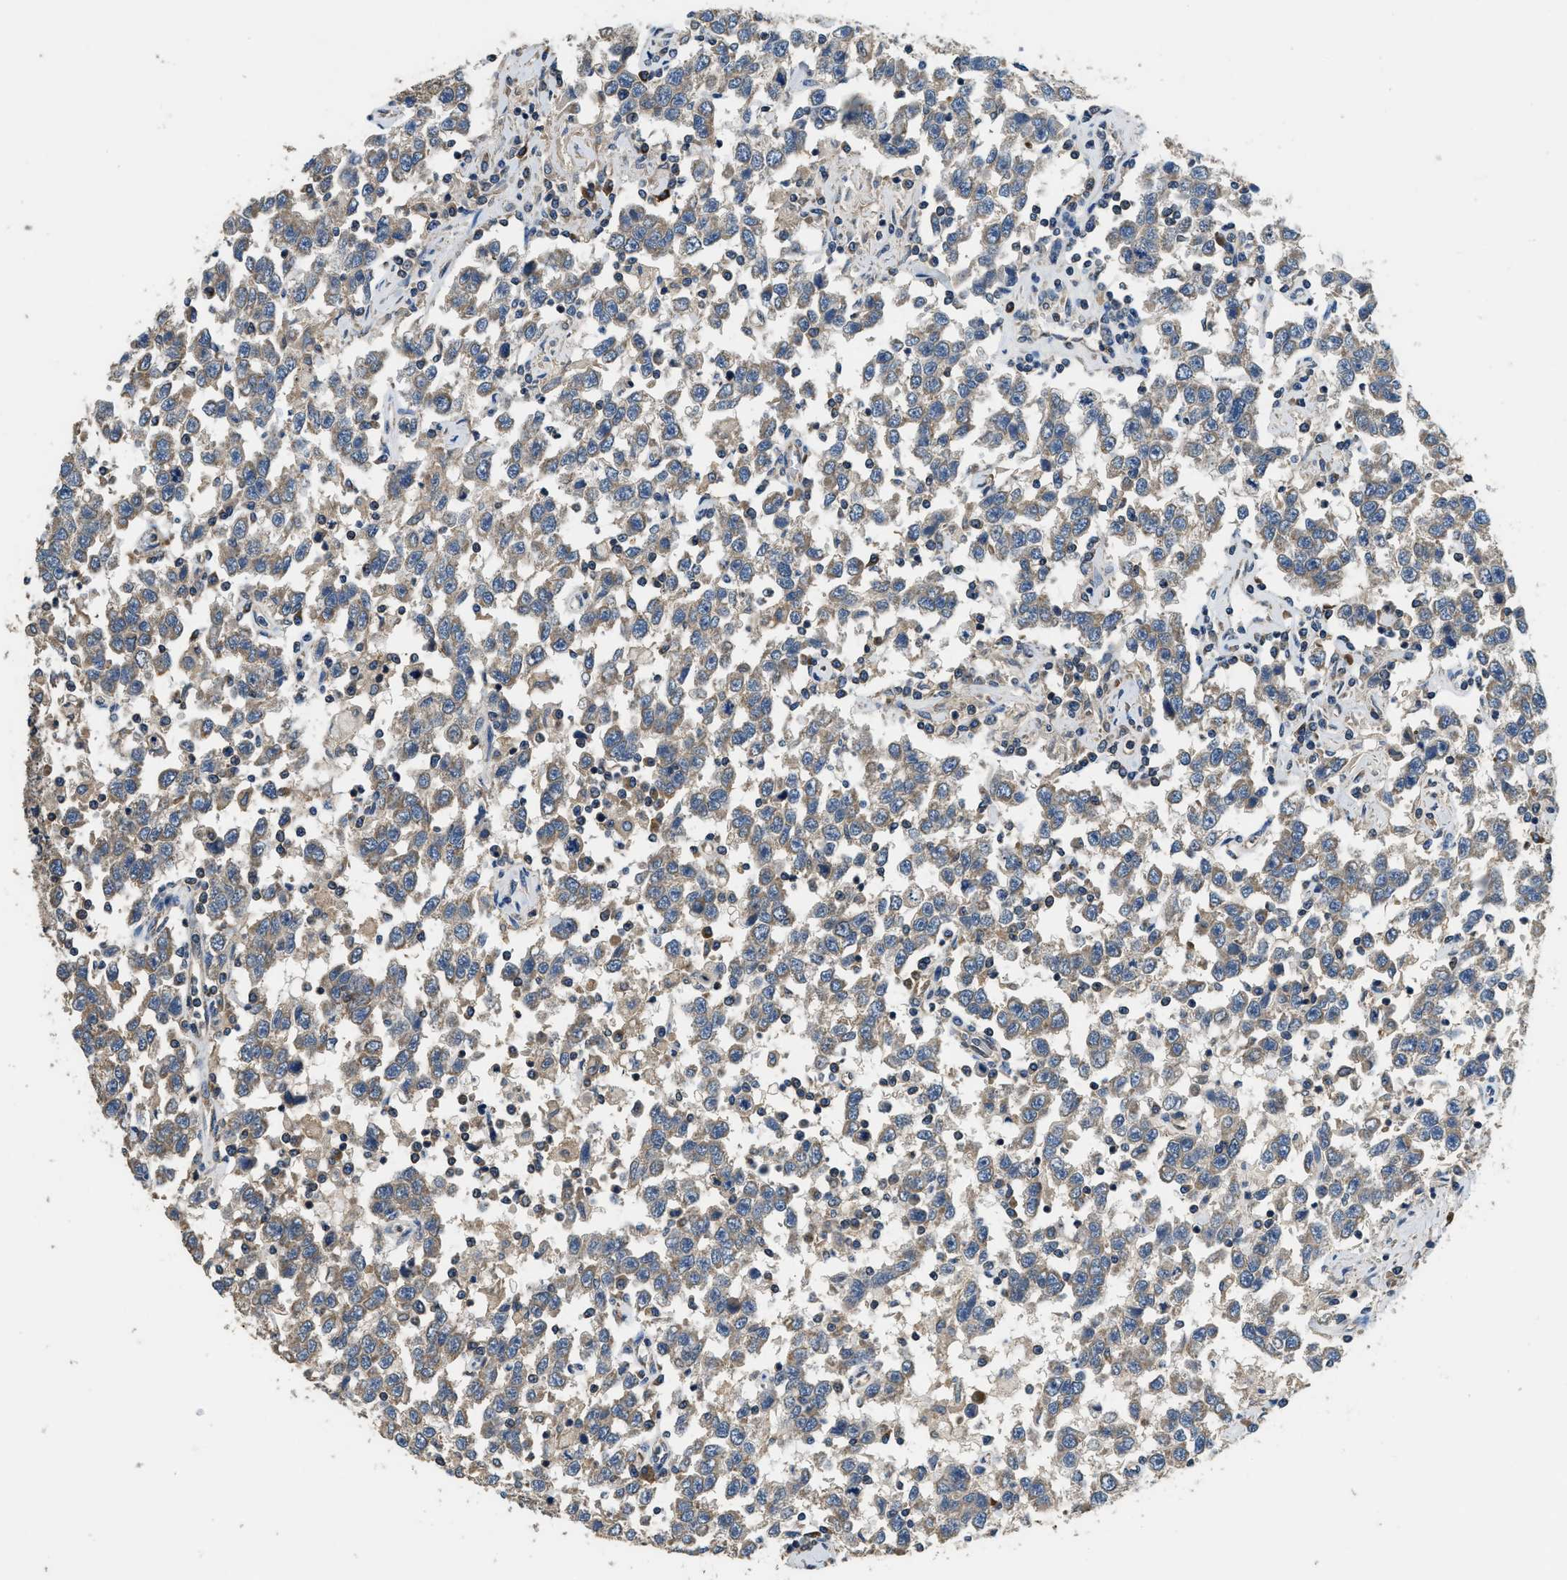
{"staining": {"intensity": "weak", "quantity": ">75%", "location": "cytoplasmic/membranous"}, "tissue": "testis cancer", "cell_type": "Tumor cells", "image_type": "cancer", "snomed": [{"axis": "morphology", "description": "Seminoma, NOS"}, {"axis": "topography", "description": "Testis"}], "caption": "Protein staining reveals weak cytoplasmic/membranous staining in approximately >75% of tumor cells in testis seminoma. (Stains: DAB in brown, nuclei in blue, Microscopy: brightfield microscopy at high magnification).", "gene": "SSH2", "patient": {"sex": "male", "age": 41}}